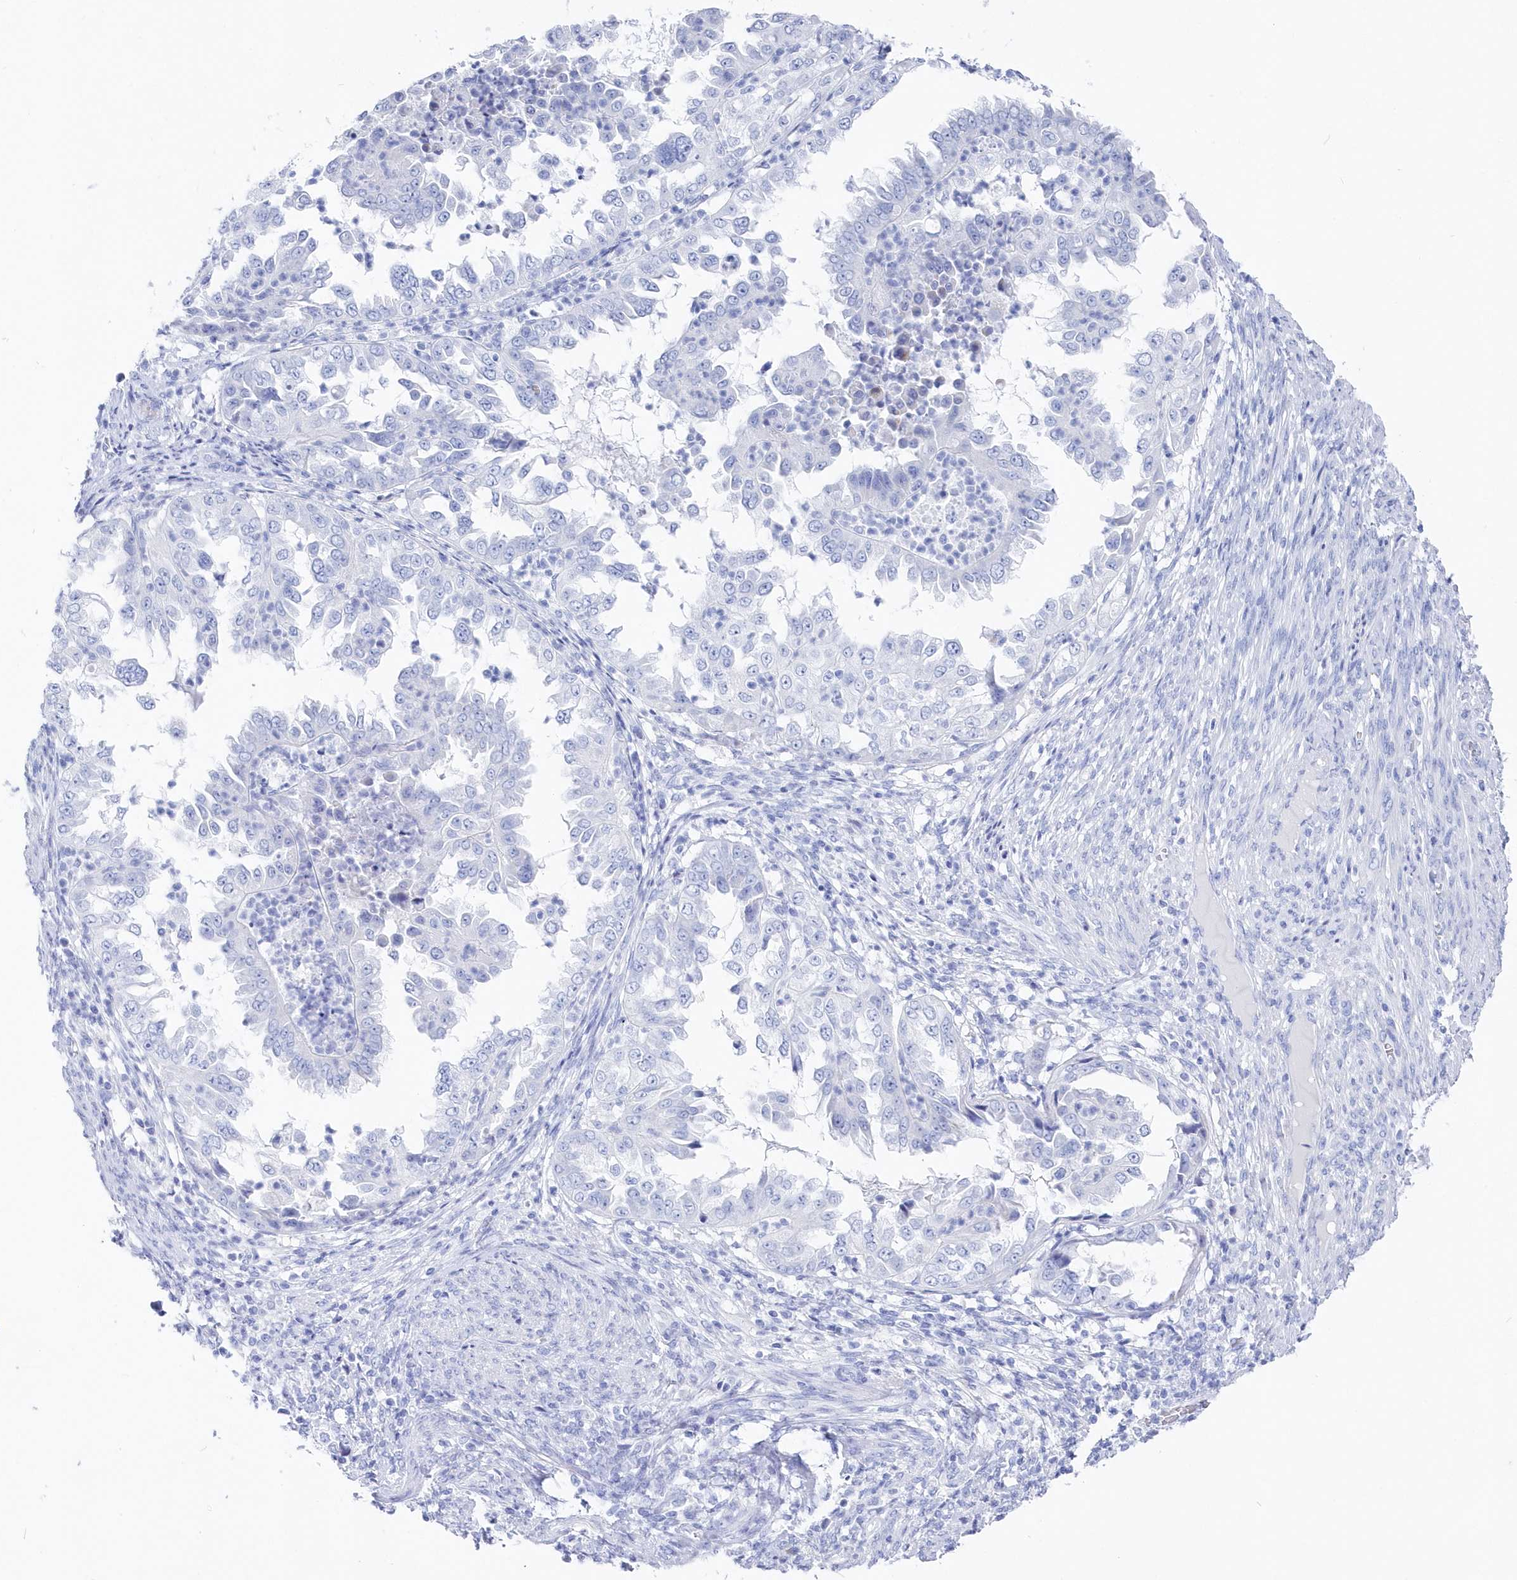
{"staining": {"intensity": "negative", "quantity": "none", "location": "none"}, "tissue": "endometrial cancer", "cell_type": "Tumor cells", "image_type": "cancer", "snomed": [{"axis": "morphology", "description": "Adenocarcinoma, NOS"}, {"axis": "topography", "description": "Endometrium"}], "caption": "The image shows no significant staining in tumor cells of endometrial adenocarcinoma.", "gene": "CSNK1G2", "patient": {"sex": "female", "age": 85}}